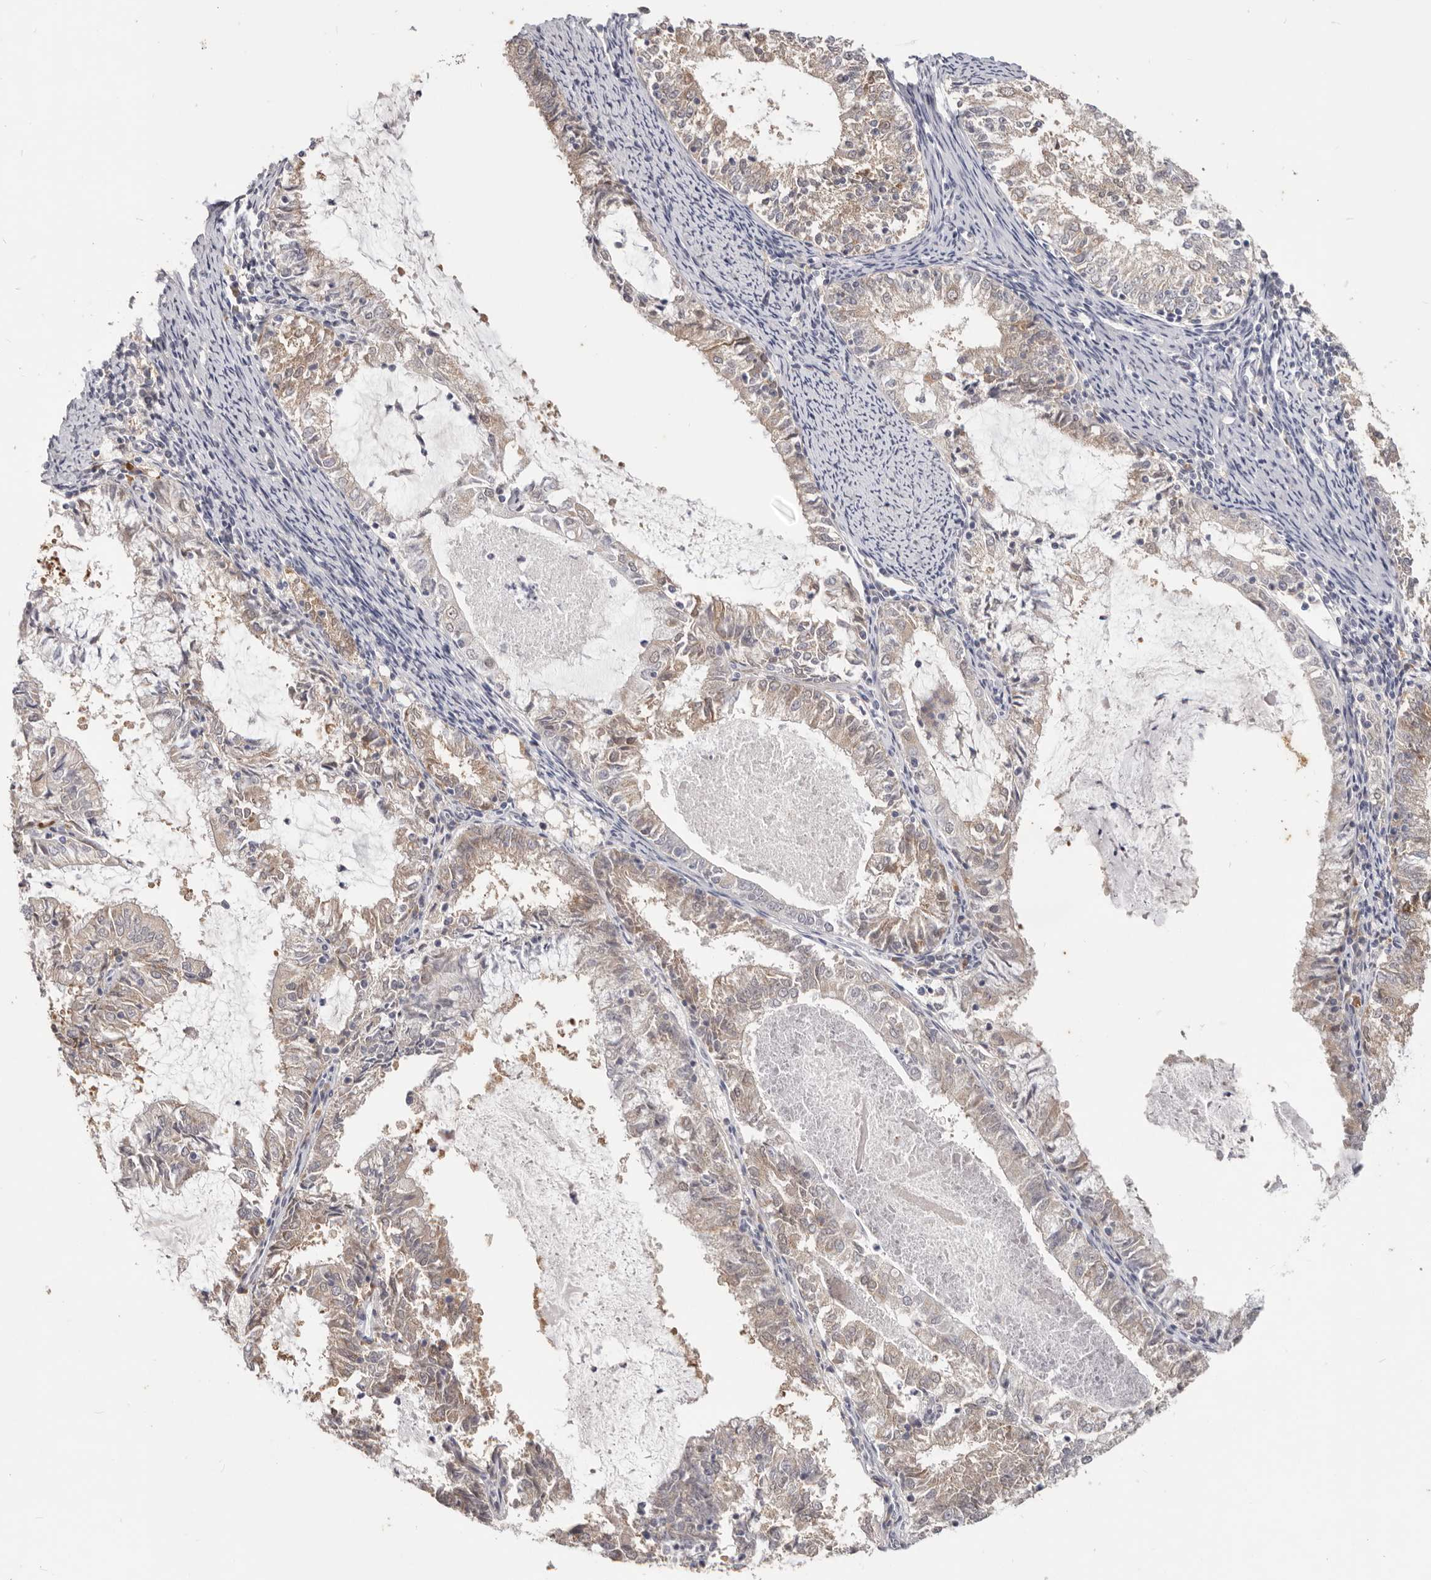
{"staining": {"intensity": "weak", "quantity": ">75%", "location": "cytoplasmic/membranous"}, "tissue": "endometrial cancer", "cell_type": "Tumor cells", "image_type": "cancer", "snomed": [{"axis": "morphology", "description": "Adenocarcinoma, NOS"}, {"axis": "topography", "description": "Endometrium"}], "caption": "Immunohistochemical staining of human endometrial adenocarcinoma exhibits low levels of weak cytoplasmic/membranous staining in about >75% of tumor cells. The staining was performed using DAB to visualize the protein expression in brown, while the nuclei were stained in blue with hematoxylin (Magnification: 20x).", "gene": "WDR77", "patient": {"sex": "female", "age": 57}}